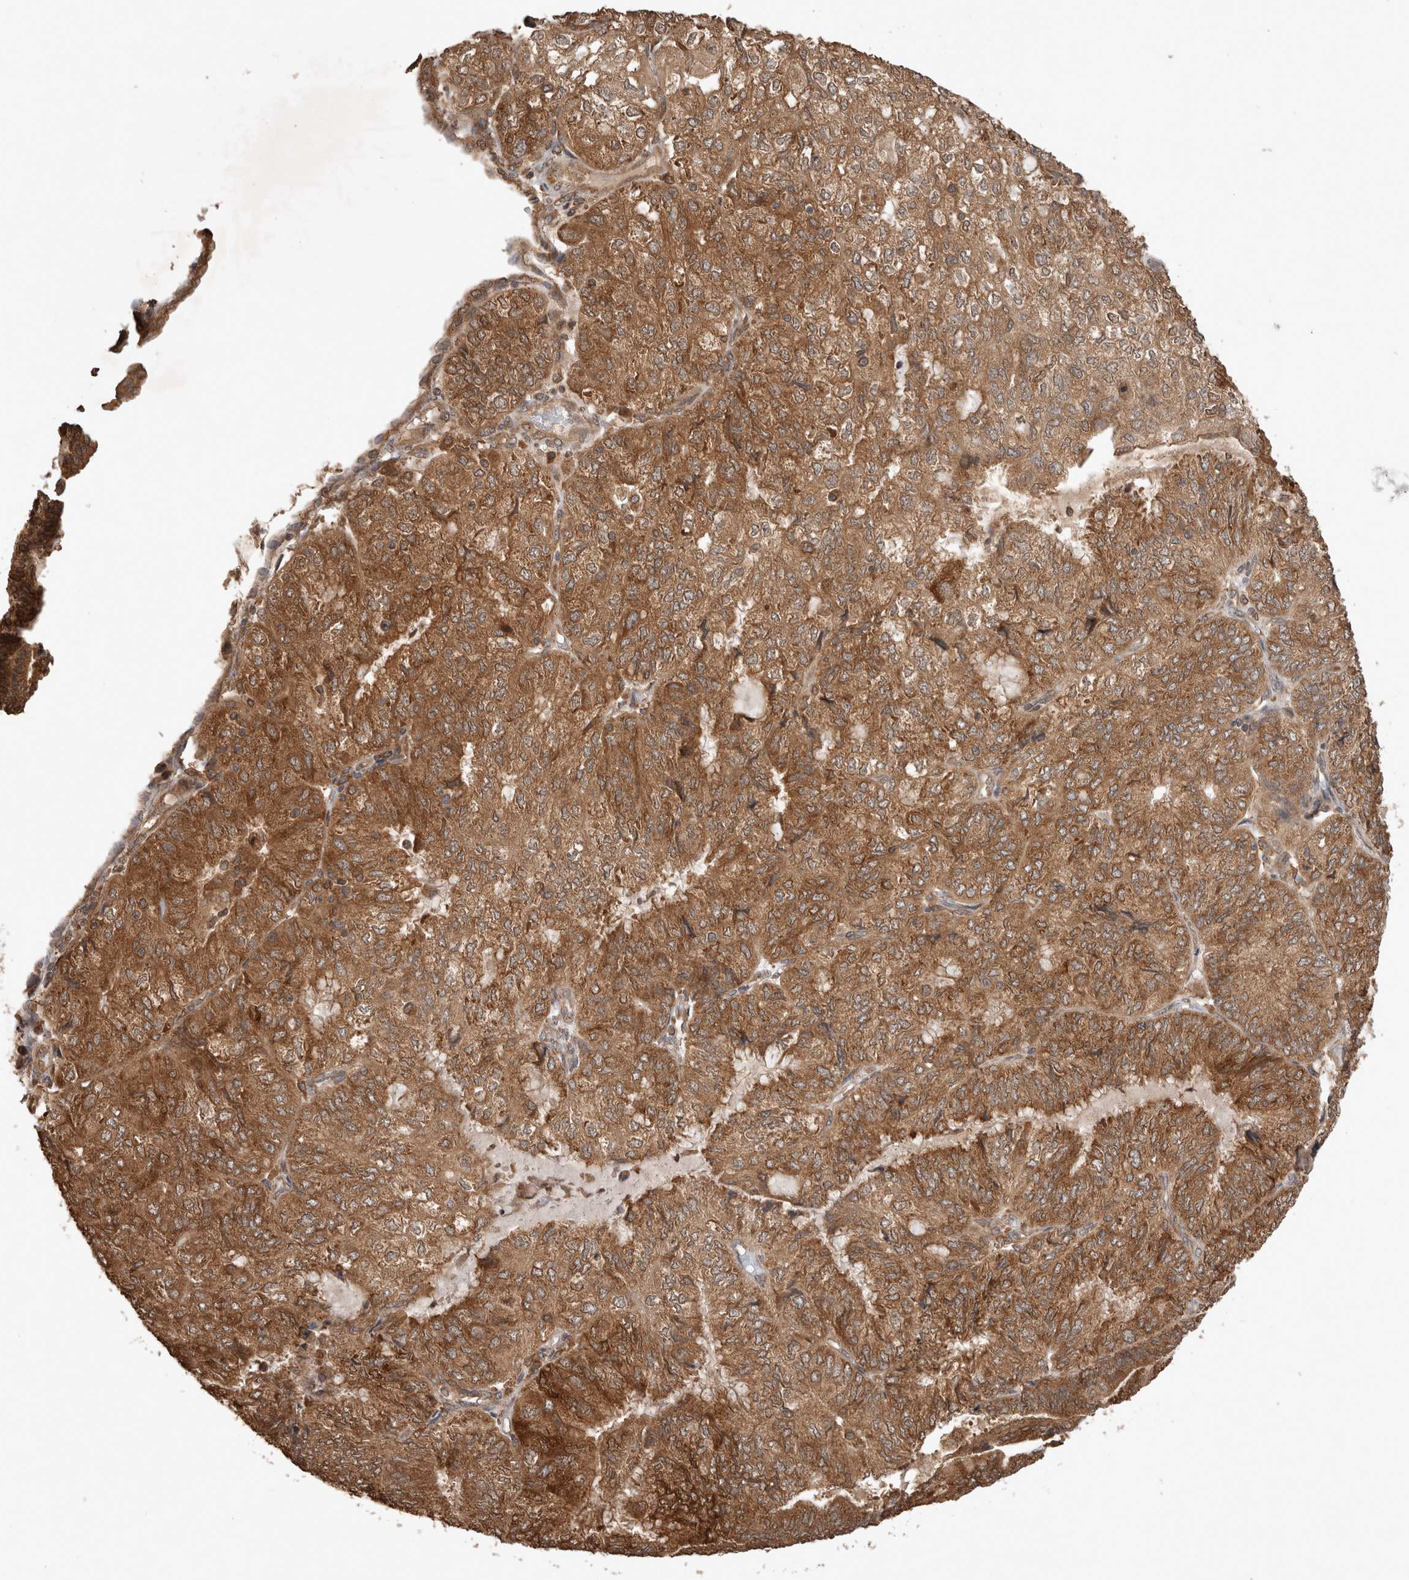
{"staining": {"intensity": "strong", "quantity": ">75%", "location": "cytoplasmic/membranous"}, "tissue": "endometrial cancer", "cell_type": "Tumor cells", "image_type": "cancer", "snomed": [{"axis": "morphology", "description": "Adenocarcinoma, NOS"}, {"axis": "topography", "description": "Endometrium"}], "caption": "Immunohistochemical staining of human endometrial cancer shows high levels of strong cytoplasmic/membranous protein positivity in about >75% of tumor cells.", "gene": "OTUD7B", "patient": {"sex": "female", "age": 81}}